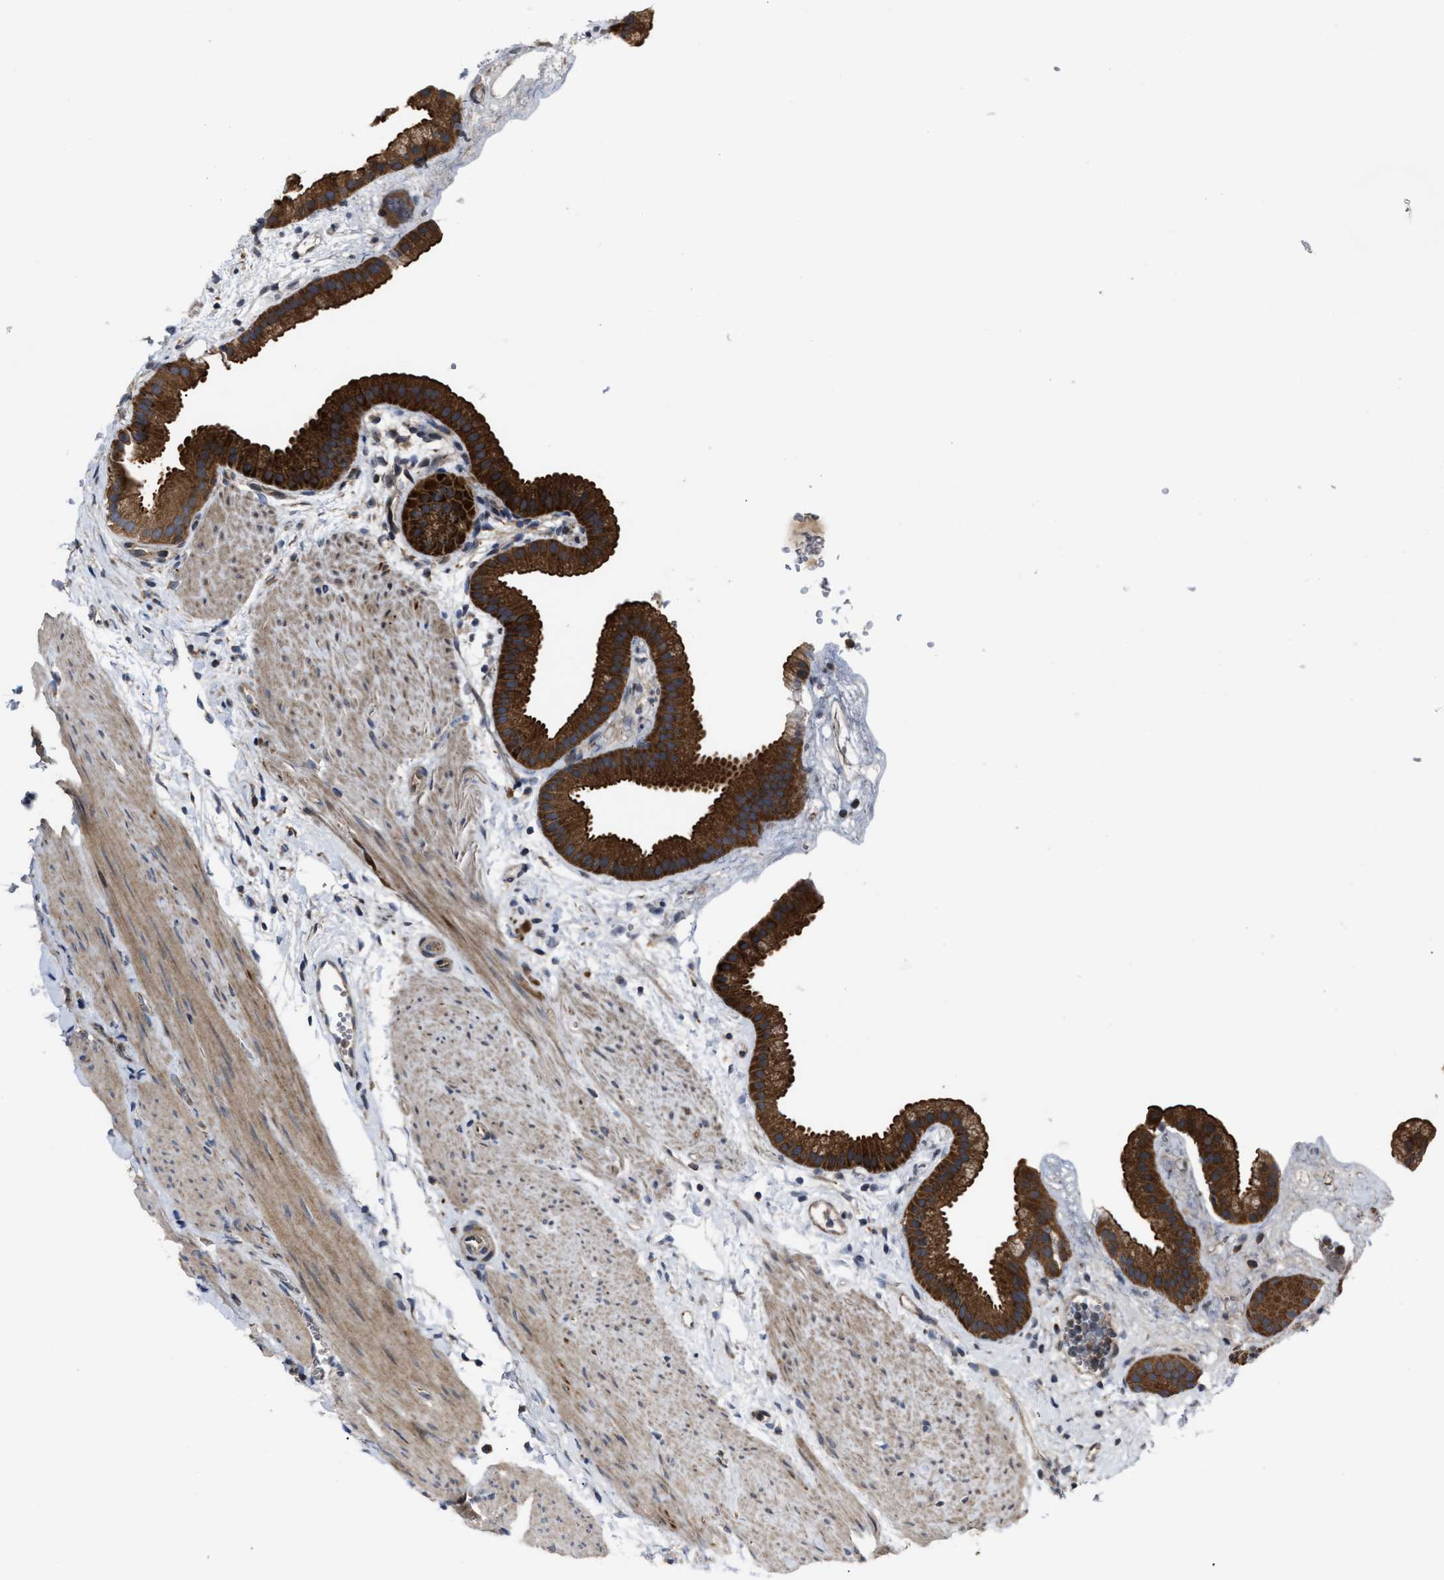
{"staining": {"intensity": "strong", "quantity": ">75%", "location": "cytoplasmic/membranous"}, "tissue": "gallbladder", "cell_type": "Glandular cells", "image_type": "normal", "snomed": [{"axis": "morphology", "description": "Normal tissue, NOS"}, {"axis": "topography", "description": "Gallbladder"}], "caption": "This micrograph reveals IHC staining of benign gallbladder, with high strong cytoplasmic/membranous expression in about >75% of glandular cells.", "gene": "PASK", "patient": {"sex": "female", "age": 64}}